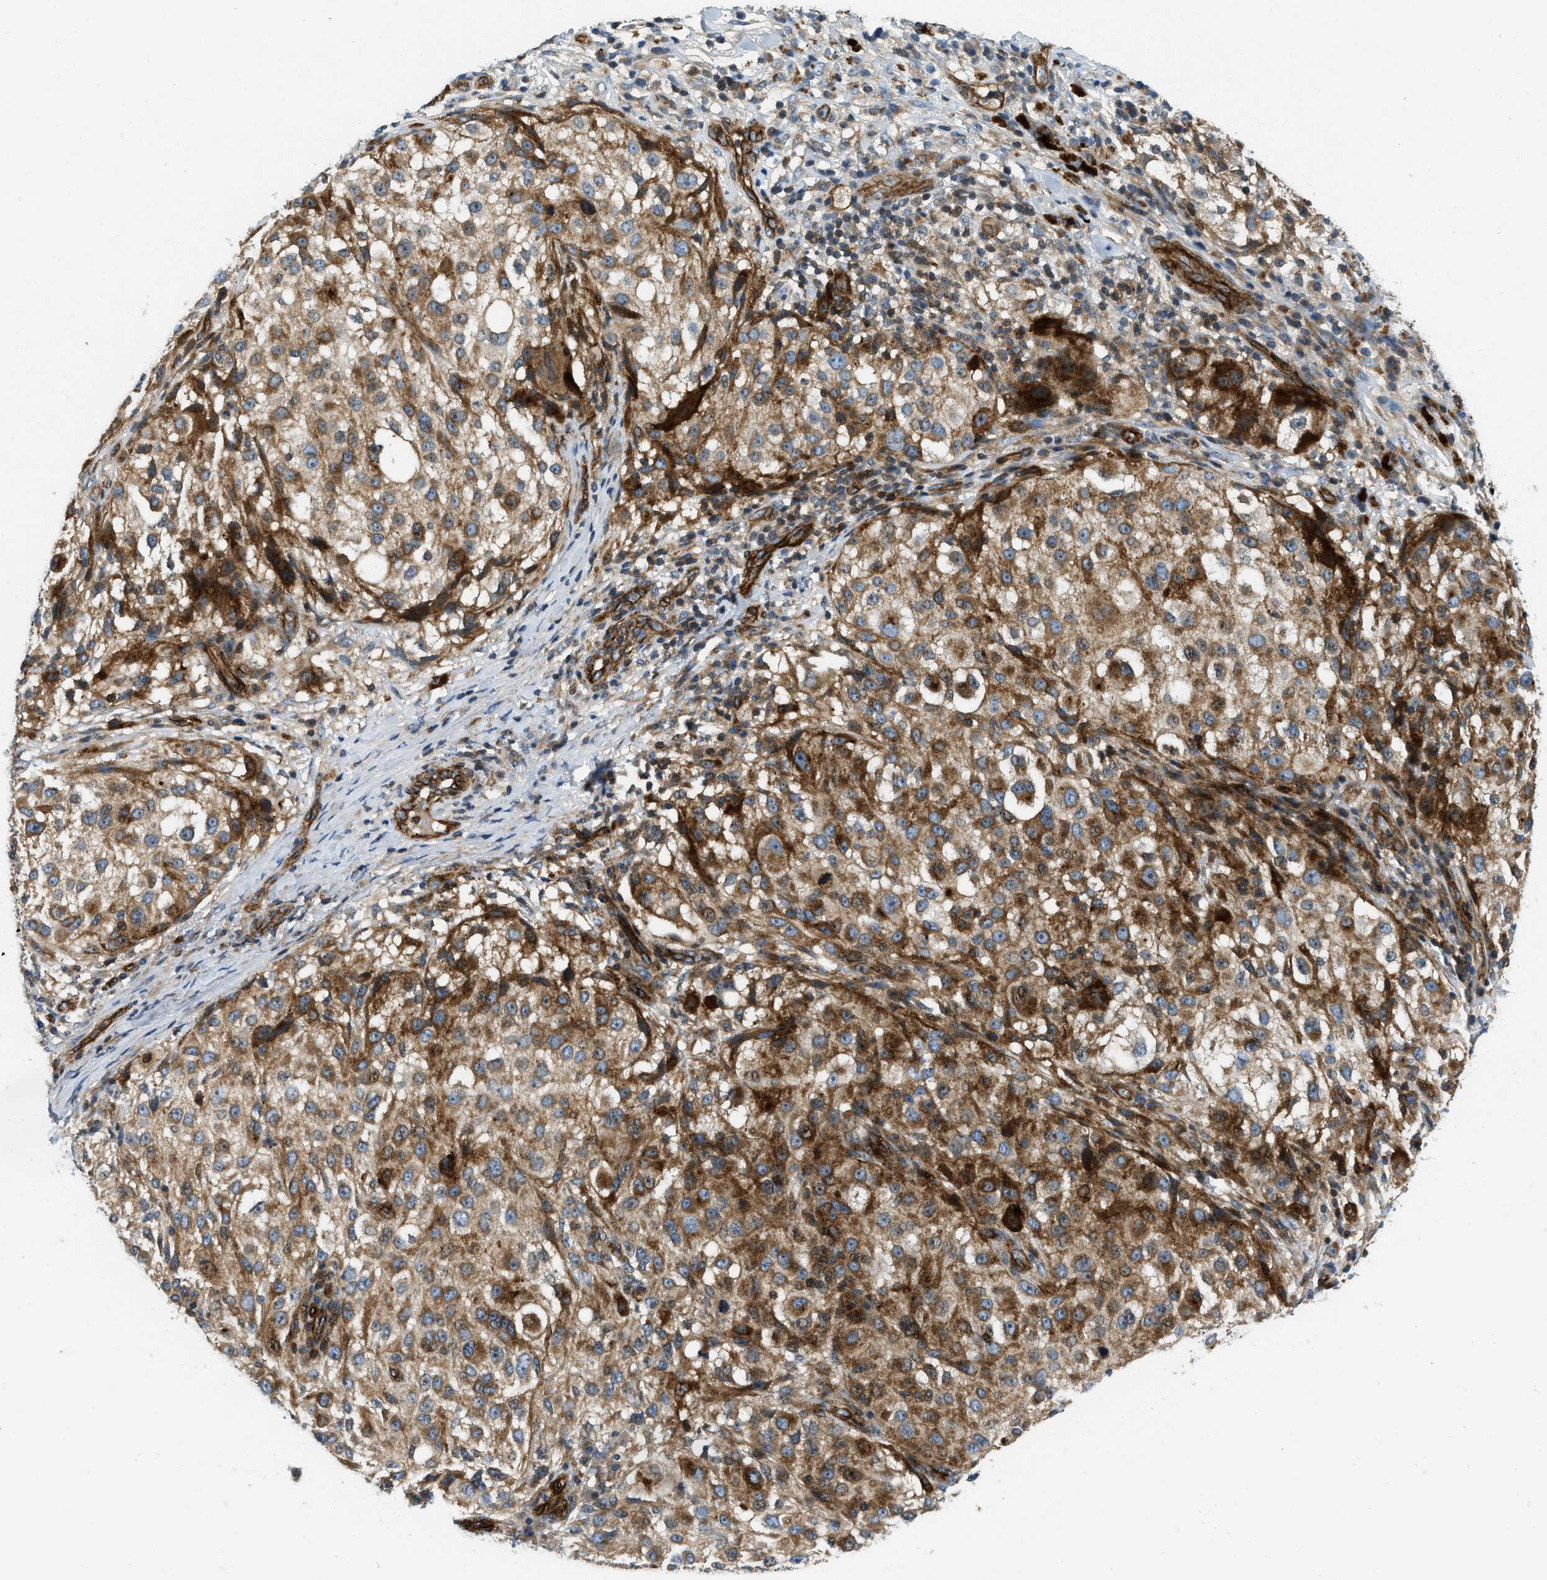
{"staining": {"intensity": "moderate", "quantity": ">75%", "location": "cytoplasmic/membranous"}, "tissue": "melanoma", "cell_type": "Tumor cells", "image_type": "cancer", "snomed": [{"axis": "morphology", "description": "Necrosis, NOS"}, {"axis": "morphology", "description": "Malignant melanoma, NOS"}, {"axis": "topography", "description": "Skin"}], "caption": "A medium amount of moderate cytoplasmic/membranous expression is seen in approximately >75% of tumor cells in melanoma tissue. The staining was performed using DAB (3,3'-diaminobenzidine), with brown indicating positive protein expression. Nuclei are stained blue with hematoxylin.", "gene": "NYNRIN", "patient": {"sex": "female", "age": 87}}